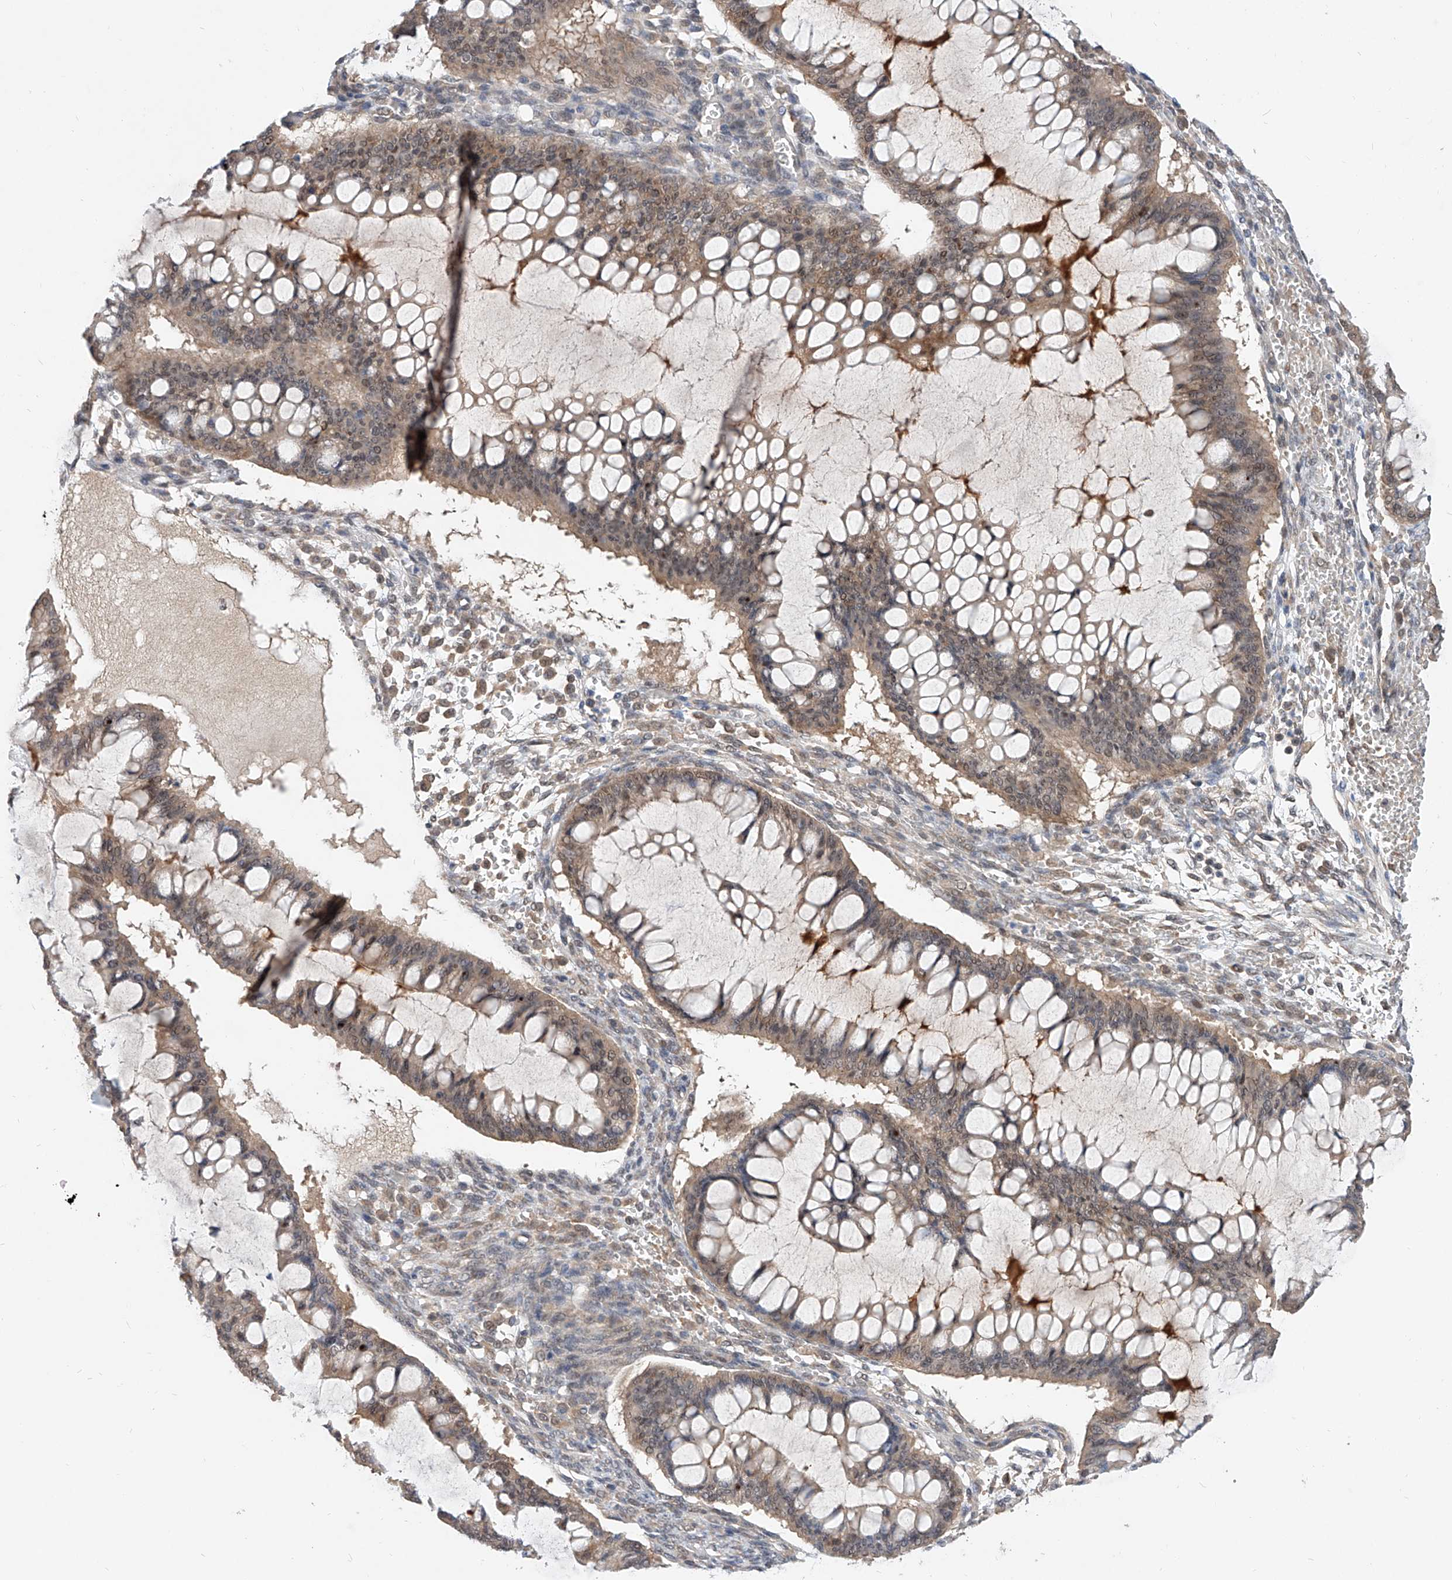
{"staining": {"intensity": "weak", "quantity": "<25%", "location": "nuclear"}, "tissue": "ovarian cancer", "cell_type": "Tumor cells", "image_type": "cancer", "snomed": [{"axis": "morphology", "description": "Cystadenocarcinoma, mucinous, NOS"}, {"axis": "topography", "description": "Ovary"}], "caption": "Immunohistochemical staining of human ovarian mucinous cystadenocarcinoma displays no significant expression in tumor cells.", "gene": "CARMIL3", "patient": {"sex": "female", "age": 73}}